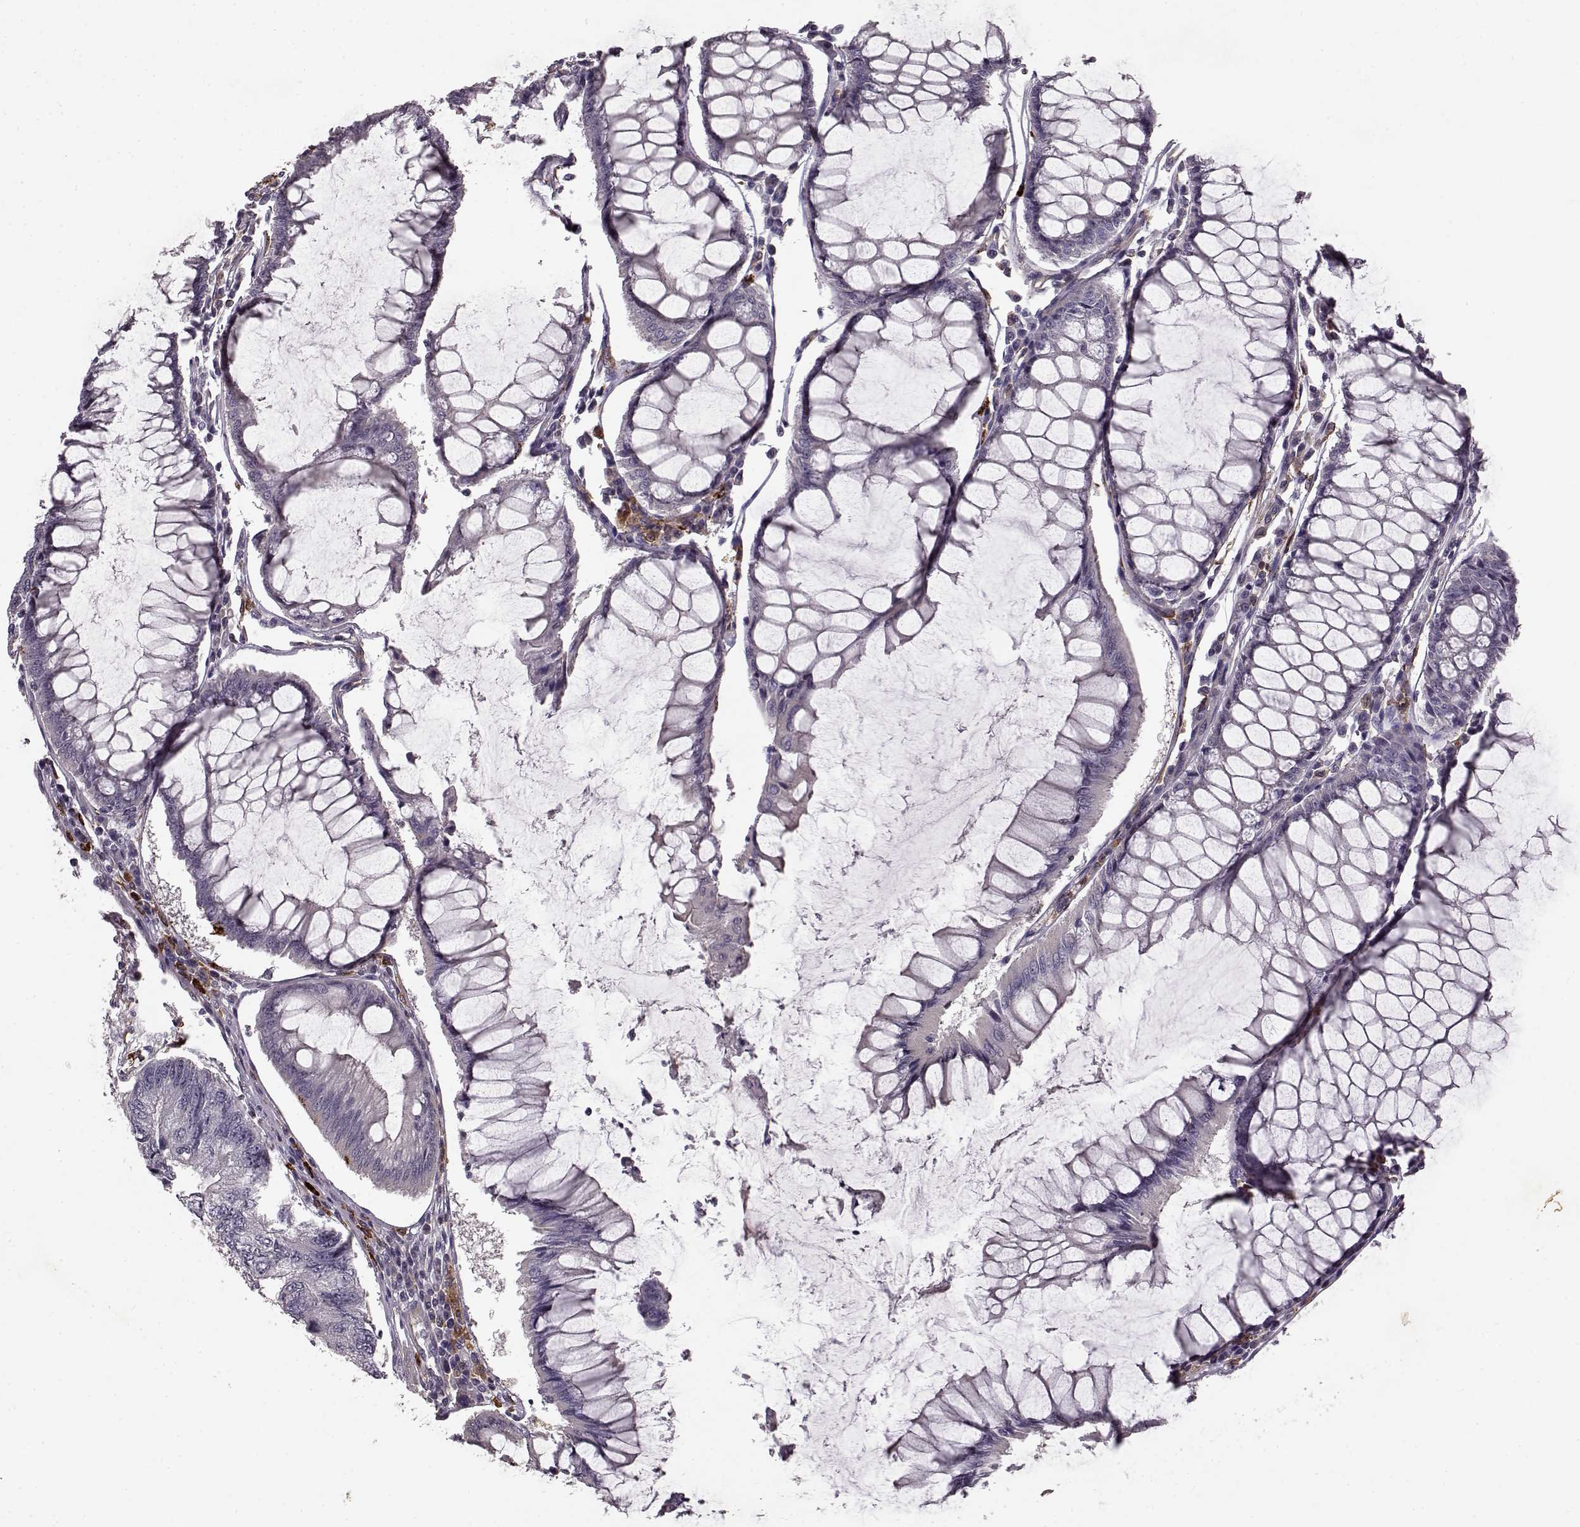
{"staining": {"intensity": "negative", "quantity": "none", "location": "none"}, "tissue": "colorectal cancer", "cell_type": "Tumor cells", "image_type": "cancer", "snomed": [{"axis": "morphology", "description": "Adenocarcinoma, NOS"}, {"axis": "topography", "description": "Colon"}], "caption": "High power microscopy histopathology image of an IHC photomicrograph of colorectal cancer (adenocarcinoma), revealing no significant staining in tumor cells. (DAB immunohistochemistry (IHC), high magnification).", "gene": "CCNF", "patient": {"sex": "female", "age": 65}}